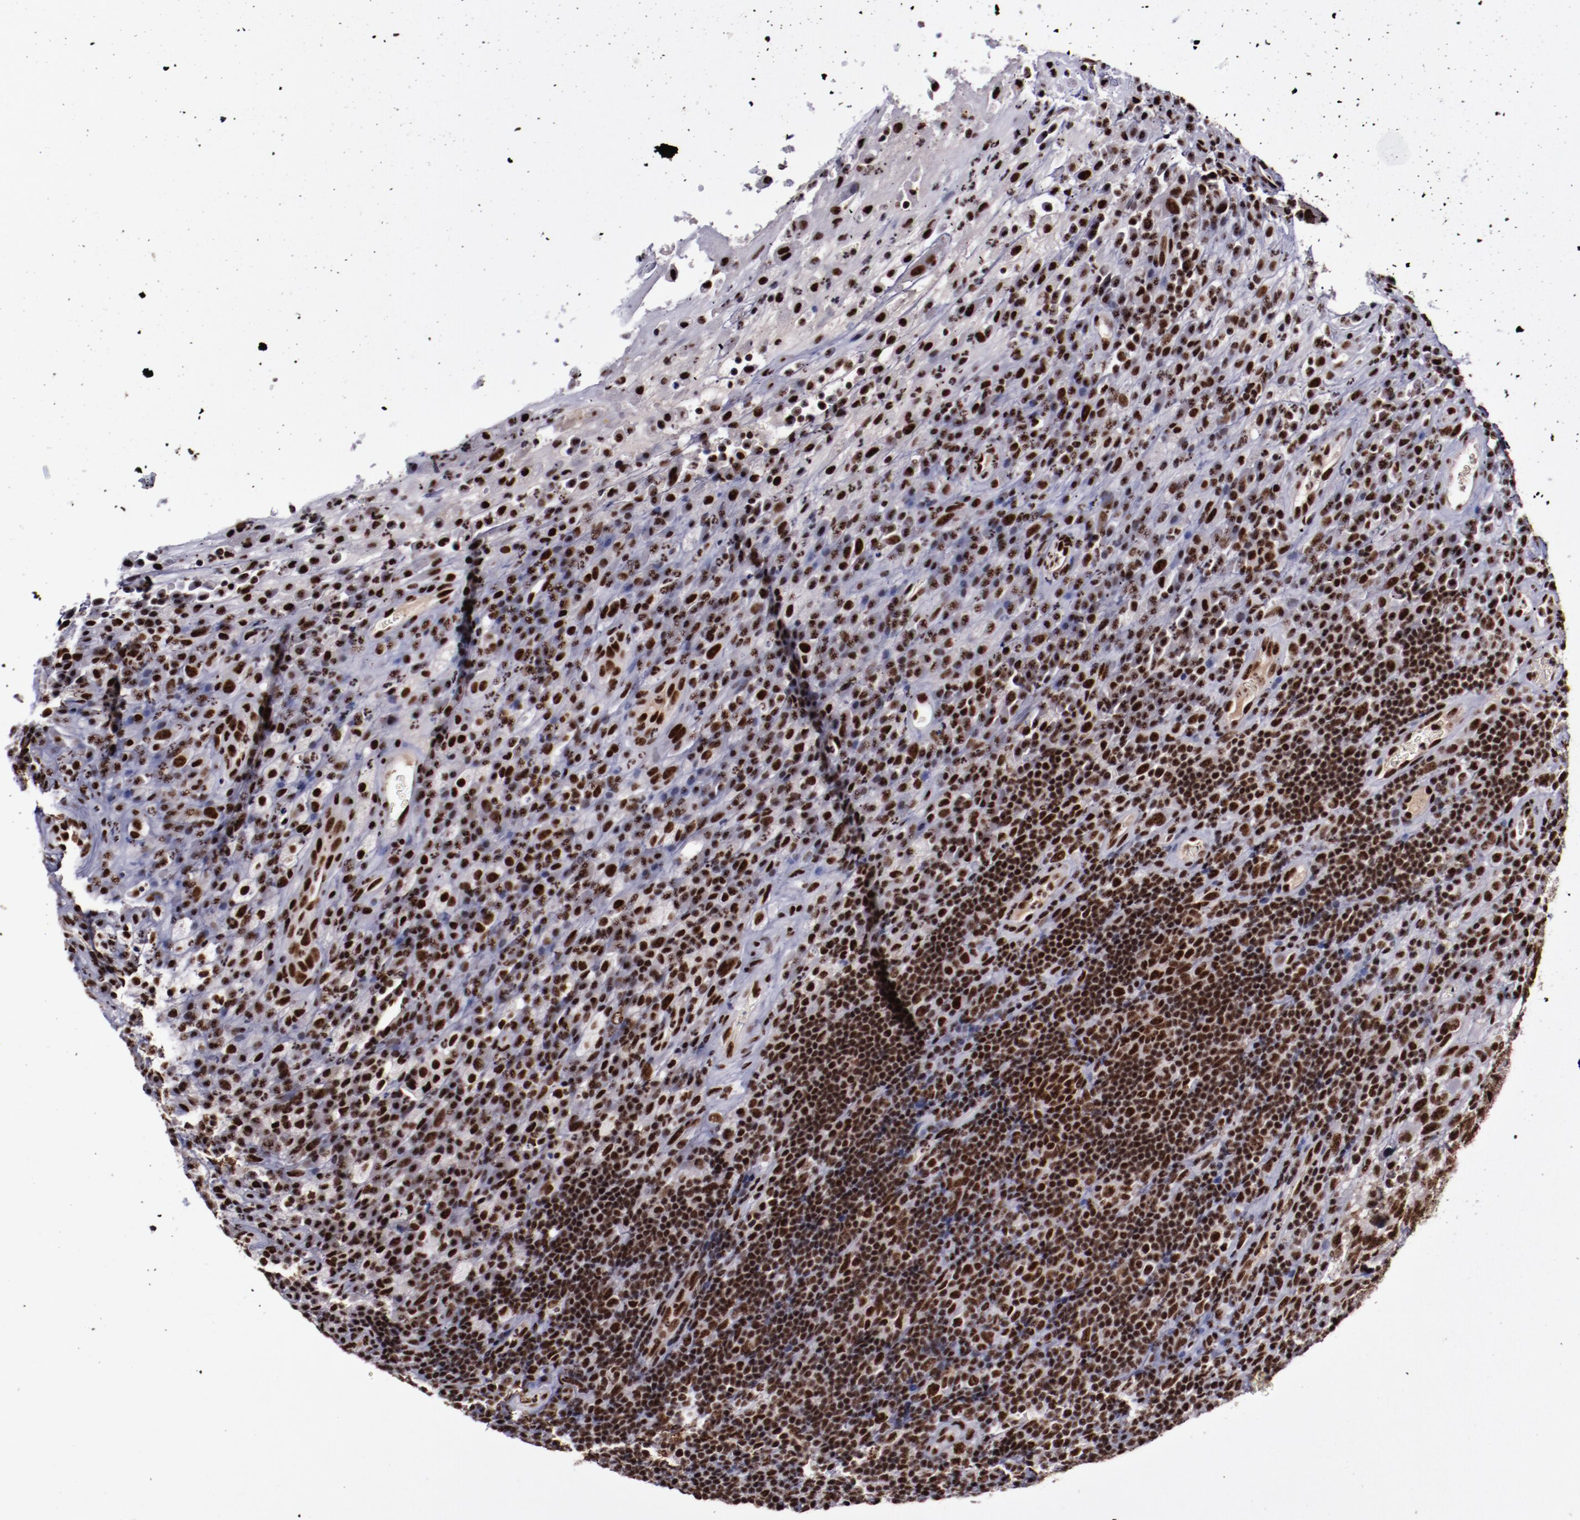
{"staining": {"intensity": "strong", "quantity": ">75%", "location": "nuclear"}, "tissue": "testis cancer", "cell_type": "Tumor cells", "image_type": "cancer", "snomed": [{"axis": "morphology", "description": "Necrosis, NOS"}, {"axis": "morphology", "description": "Carcinoma, Embryonal, NOS"}, {"axis": "topography", "description": "Testis"}], "caption": "Immunohistochemistry histopathology image of neoplastic tissue: human embryonal carcinoma (testis) stained using immunohistochemistry exhibits high levels of strong protein expression localized specifically in the nuclear of tumor cells, appearing as a nuclear brown color.", "gene": "ERH", "patient": {"sex": "male", "age": 19}}